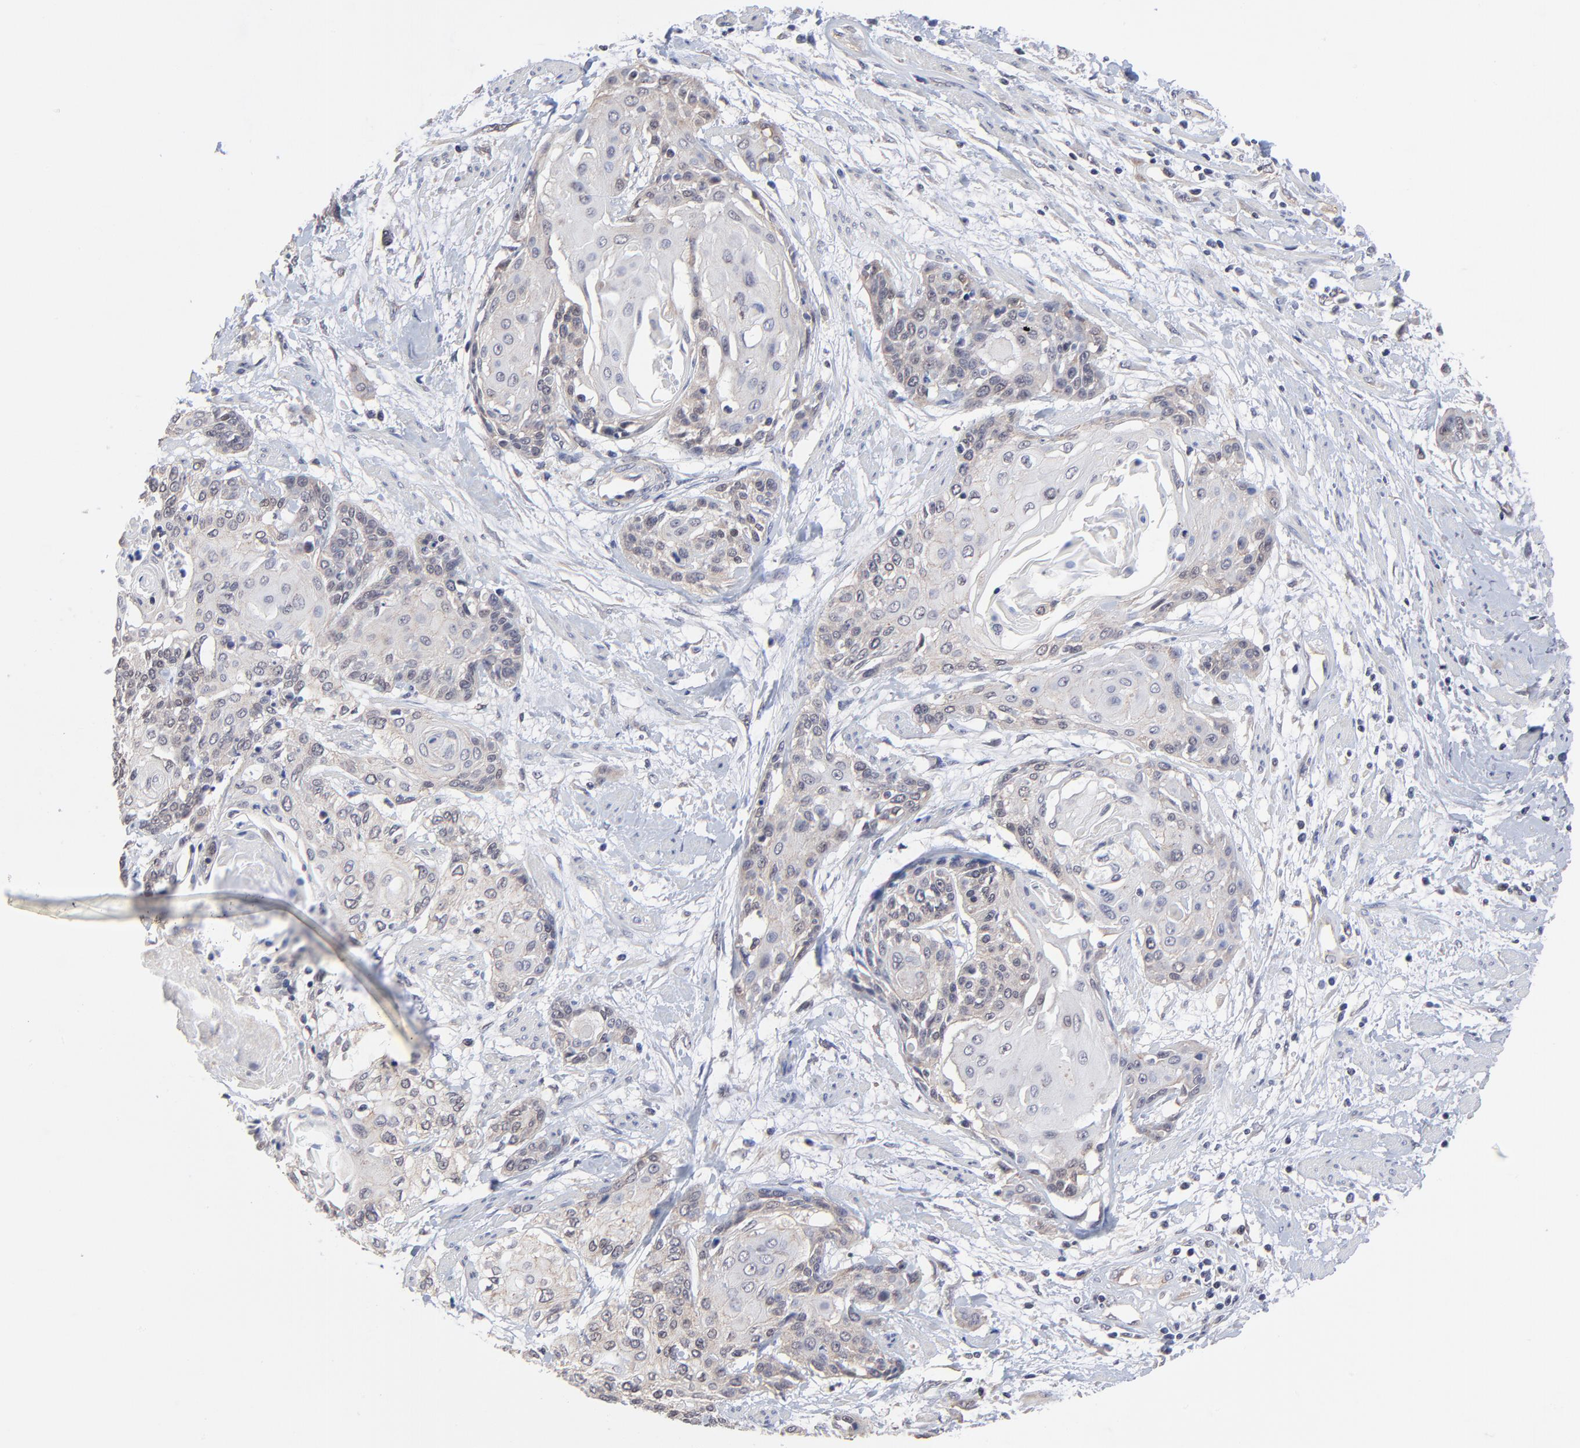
{"staining": {"intensity": "negative", "quantity": "none", "location": "none"}, "tissue": "cervical cancer", "cell_type": "Tumor cells", "image_type": "cancer", "snomed": [{"axis": "morphology", "description": "Squamous cell carcinoma, NOS"}, {"axis": "topography", "description": "Cervix"}], "caption": "Tumor cells are negative for brown protein staining in squamous cell carcinoma (cervical).", "gene": "FBXO8", "patient": {"sex": "female", "age": 57}}